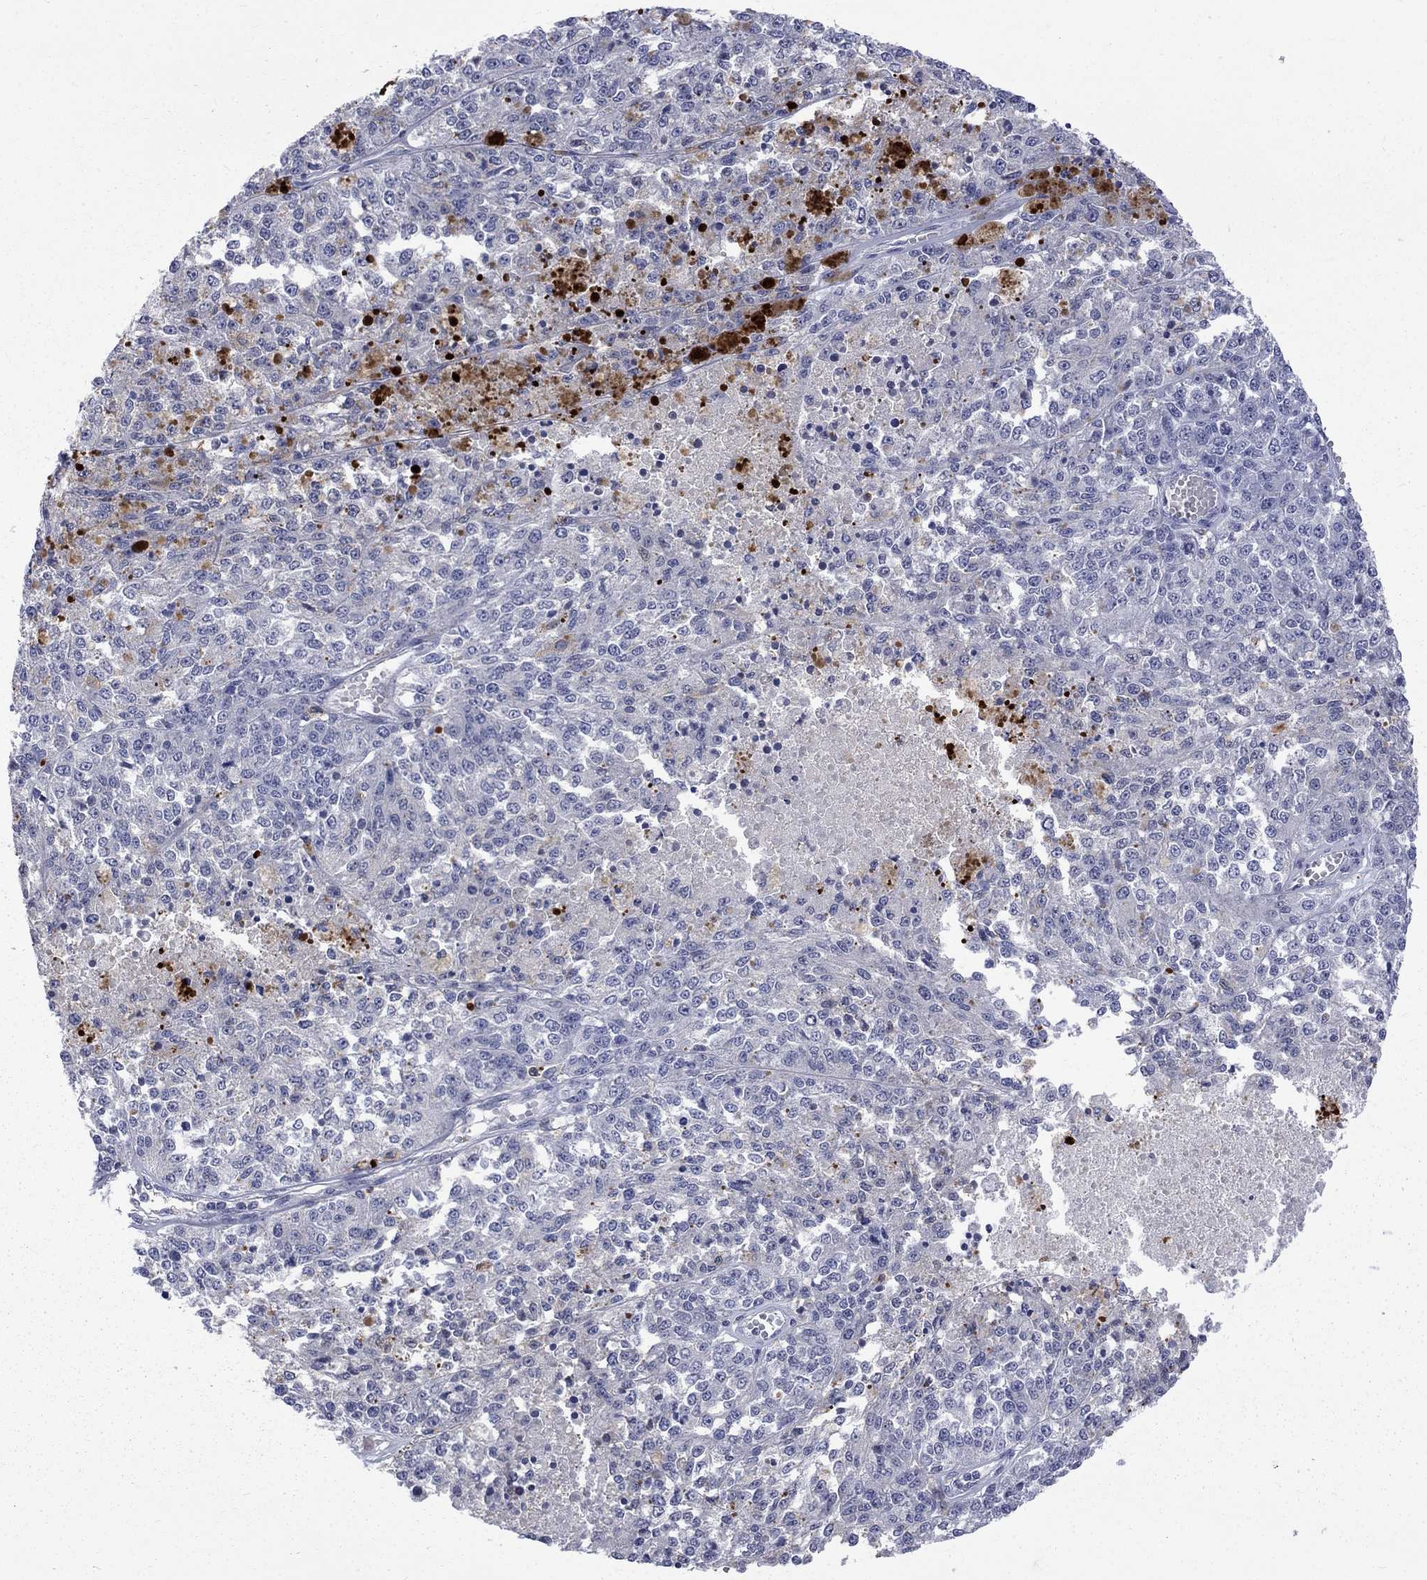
{"staining": {"intensity": "negative", "quantity": "none", "location": "none"}, "tissue": "melanoma", "cell_type": "Tumor cells", "image_type": "cancer", "snomed": [{"axis": "morphology", "description": "Malignant melanoma, Metastatic site"}, {"axis": "topography", "description": "Lymph node"}], "caption": "Immunohistochemical staining of malignant melanoma (metastatic site) demonstrates no significant expression in tumor cells.", "gene": "HKDC1", "patient": {"sex": "female", "age": 64}}